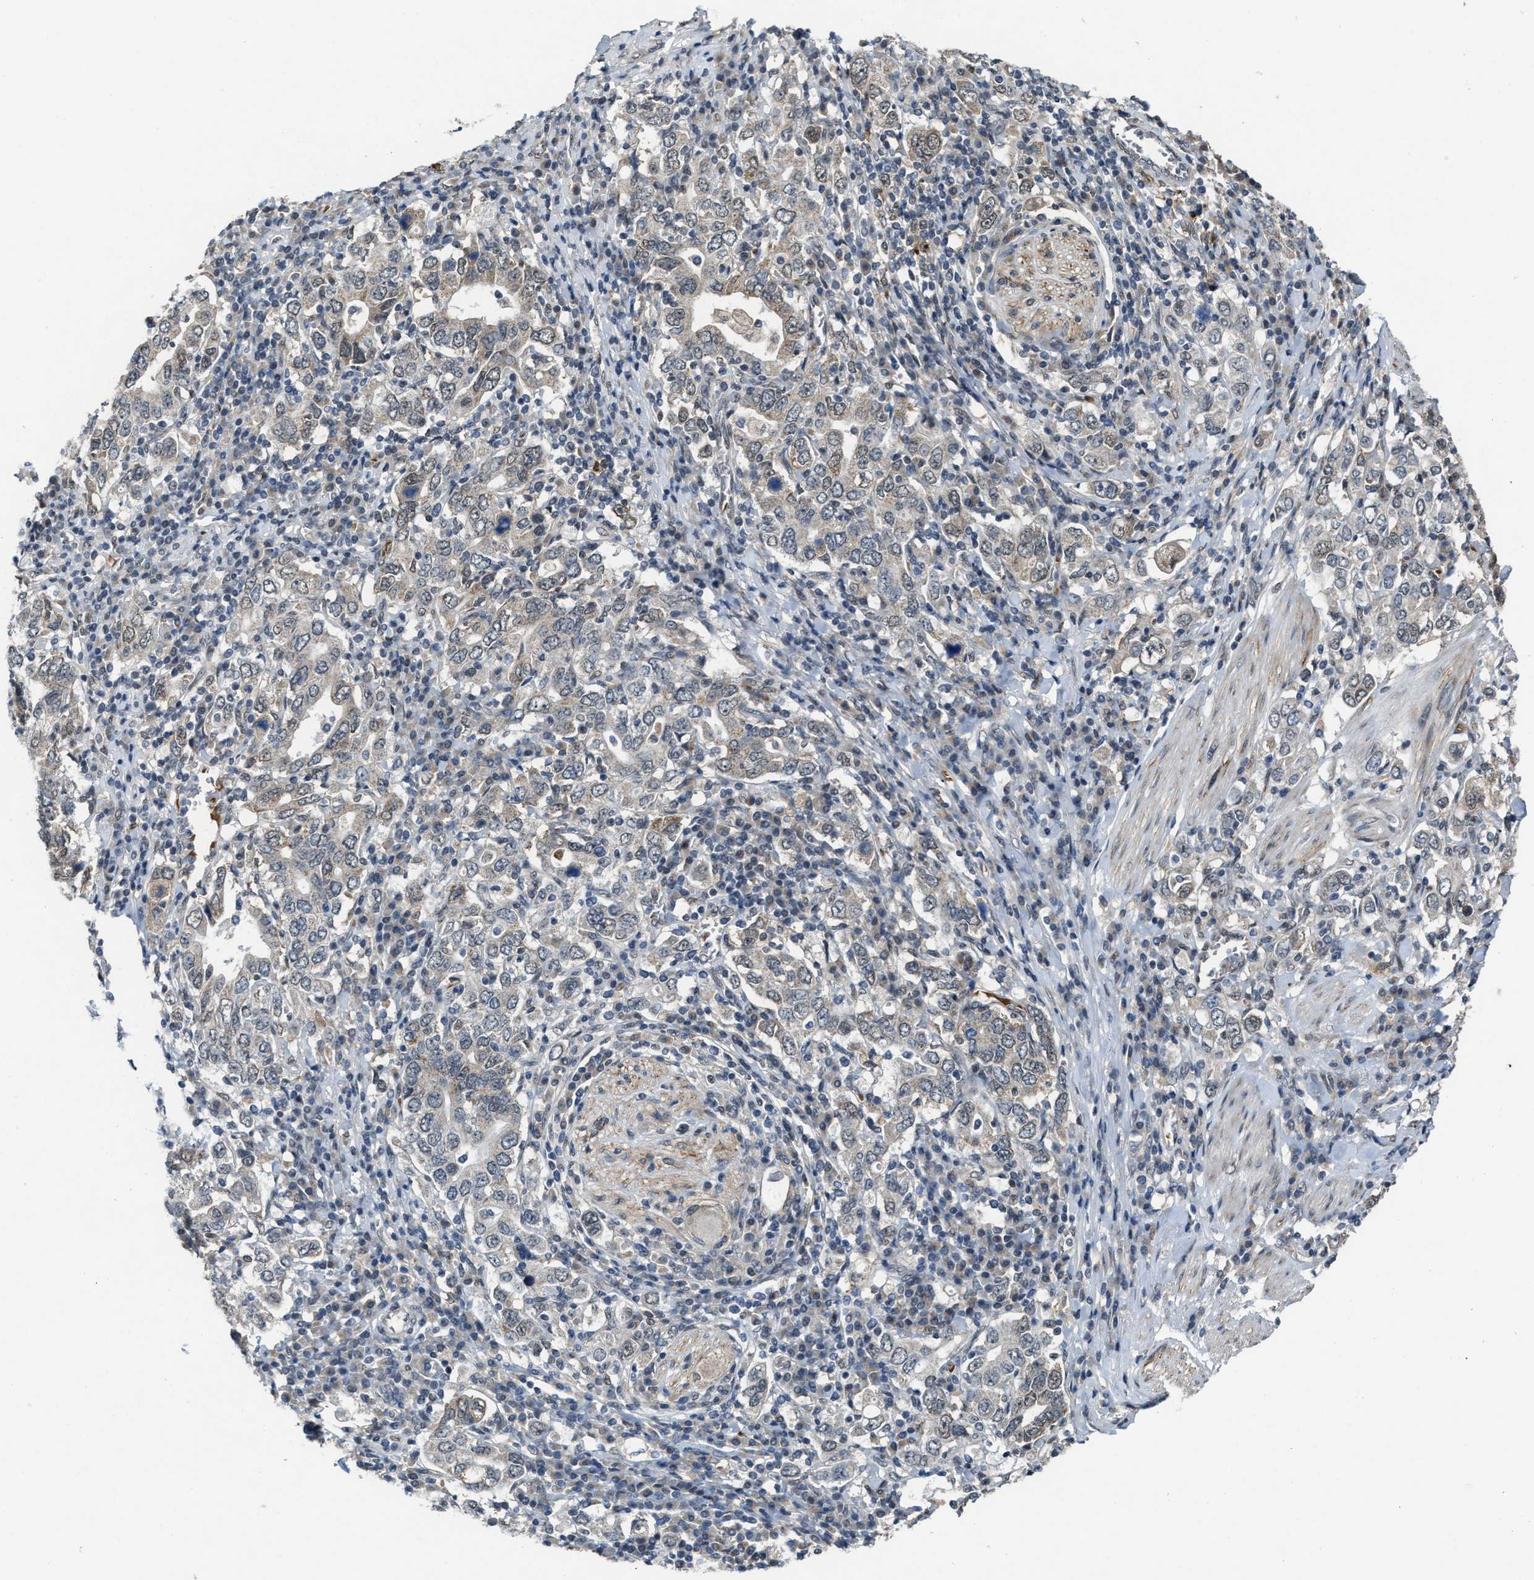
{"staining": {"intensity": "weak", "quantity": "<25%", "location": "cytoplasmic/membranous"}, "tissue": "stomach cancer", "cell_type": "Tumor cells", "image_type": "cancer", "snomed": [{"axis": "morphology", "description": "Adenocarcinoma, NOS"}, {"axis": "topography", "description": "Stomach, upper"}], "caption": "DAB immunohistochemical staining of human stomach cancer displays no significant staining in tumor cells. Nuclei are stained in blue.", "gene": "KIF24", "patient": {"sex": "male", "age": 62}}